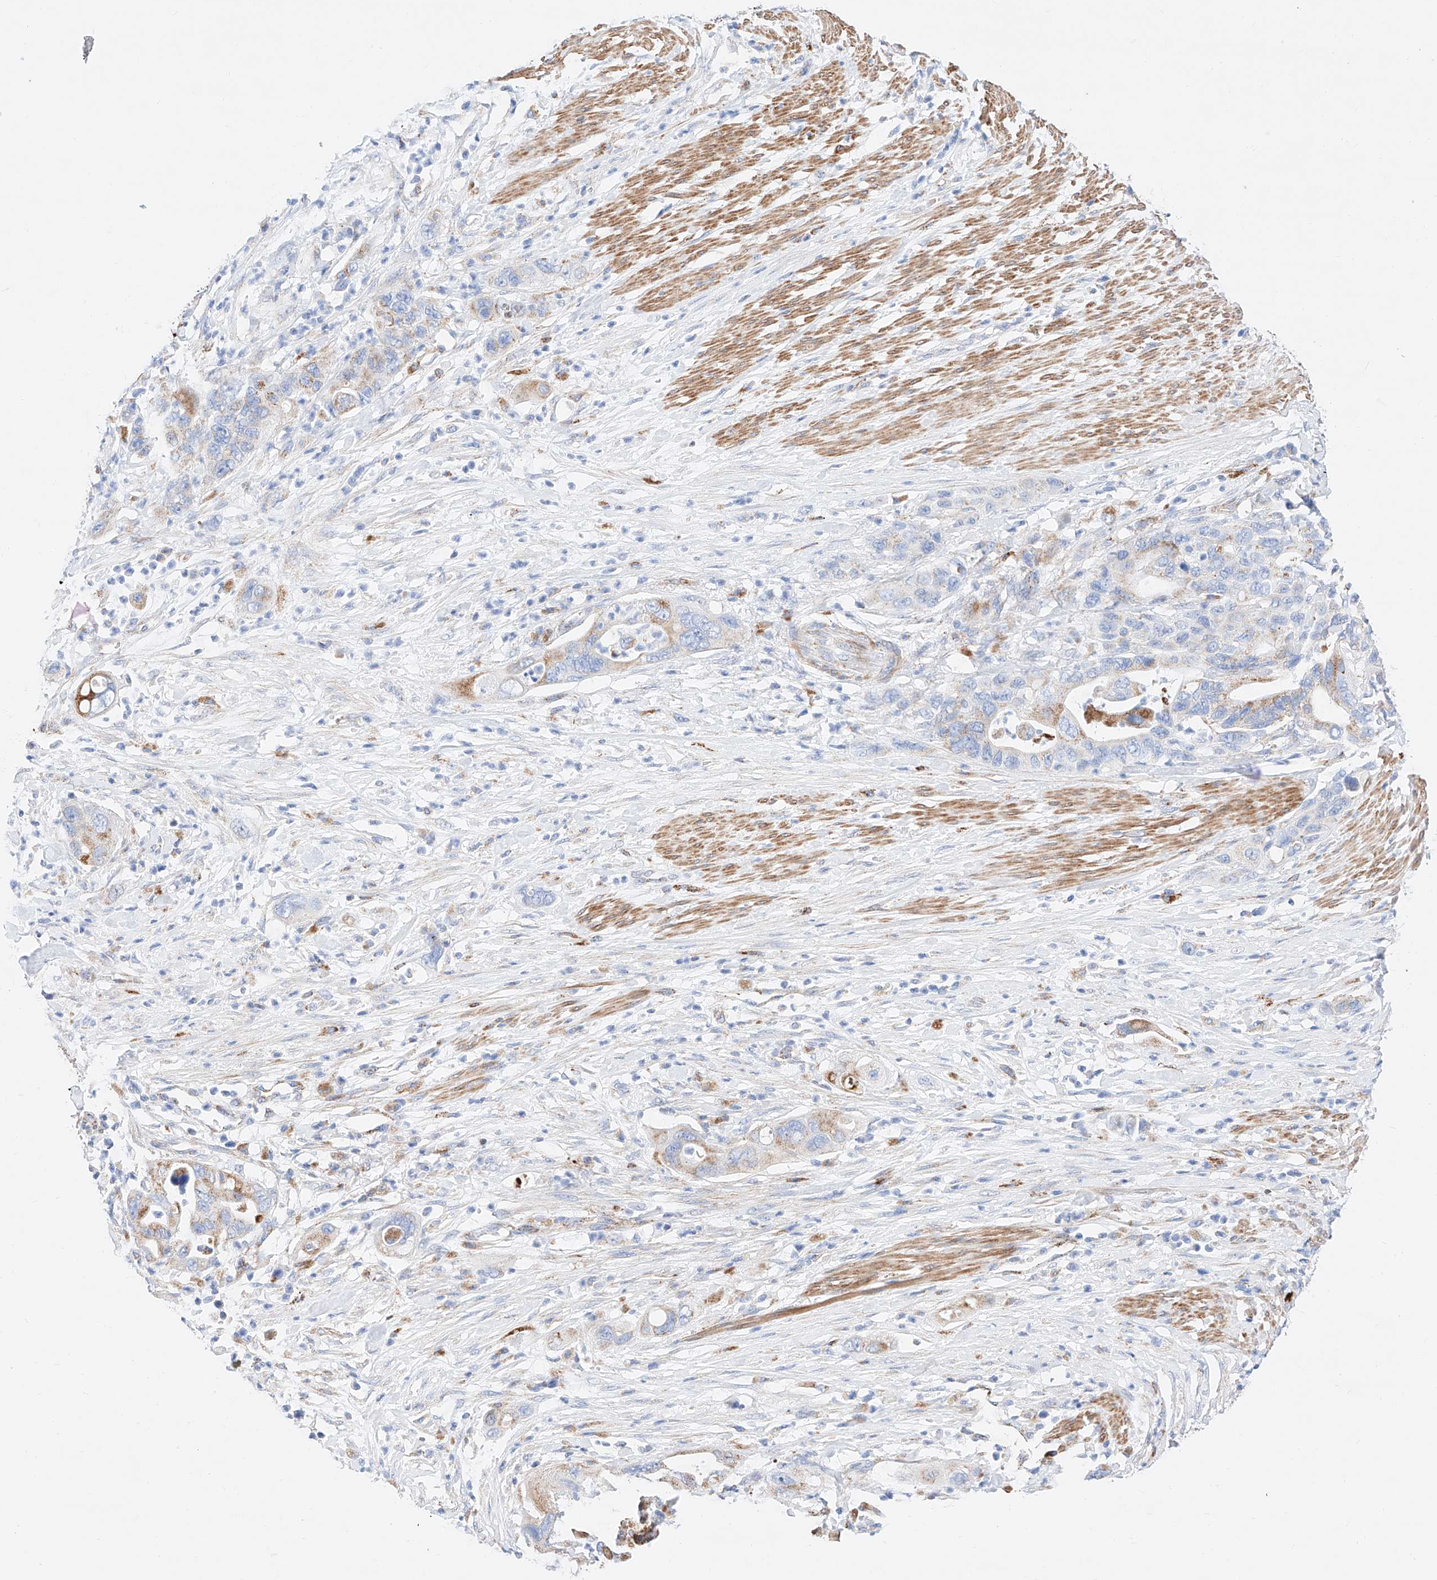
{"staining": {"intensity": "weak", "quantity": "25%-75%", "location": "cytoplasmic/membranous"}, "tissue": "pancreatic cancer", "cell_type": "Tumor cells", "image_type": "cancer", "snomed": [{"axis": "morphology", "description": "Adenocarcinoma, NOS"}, {"axis": "topography", "description": "Pancreas"}], "caption": "A high-resolution histopathology image shows IHC staining of adenocarcinoma (pancreatic), which shows weak cytoplasmic/membranous positivity in about 25%-75% of tumor cells.", "gene": "C6orf62", "patient": {"sex": "female", "age": 71}}